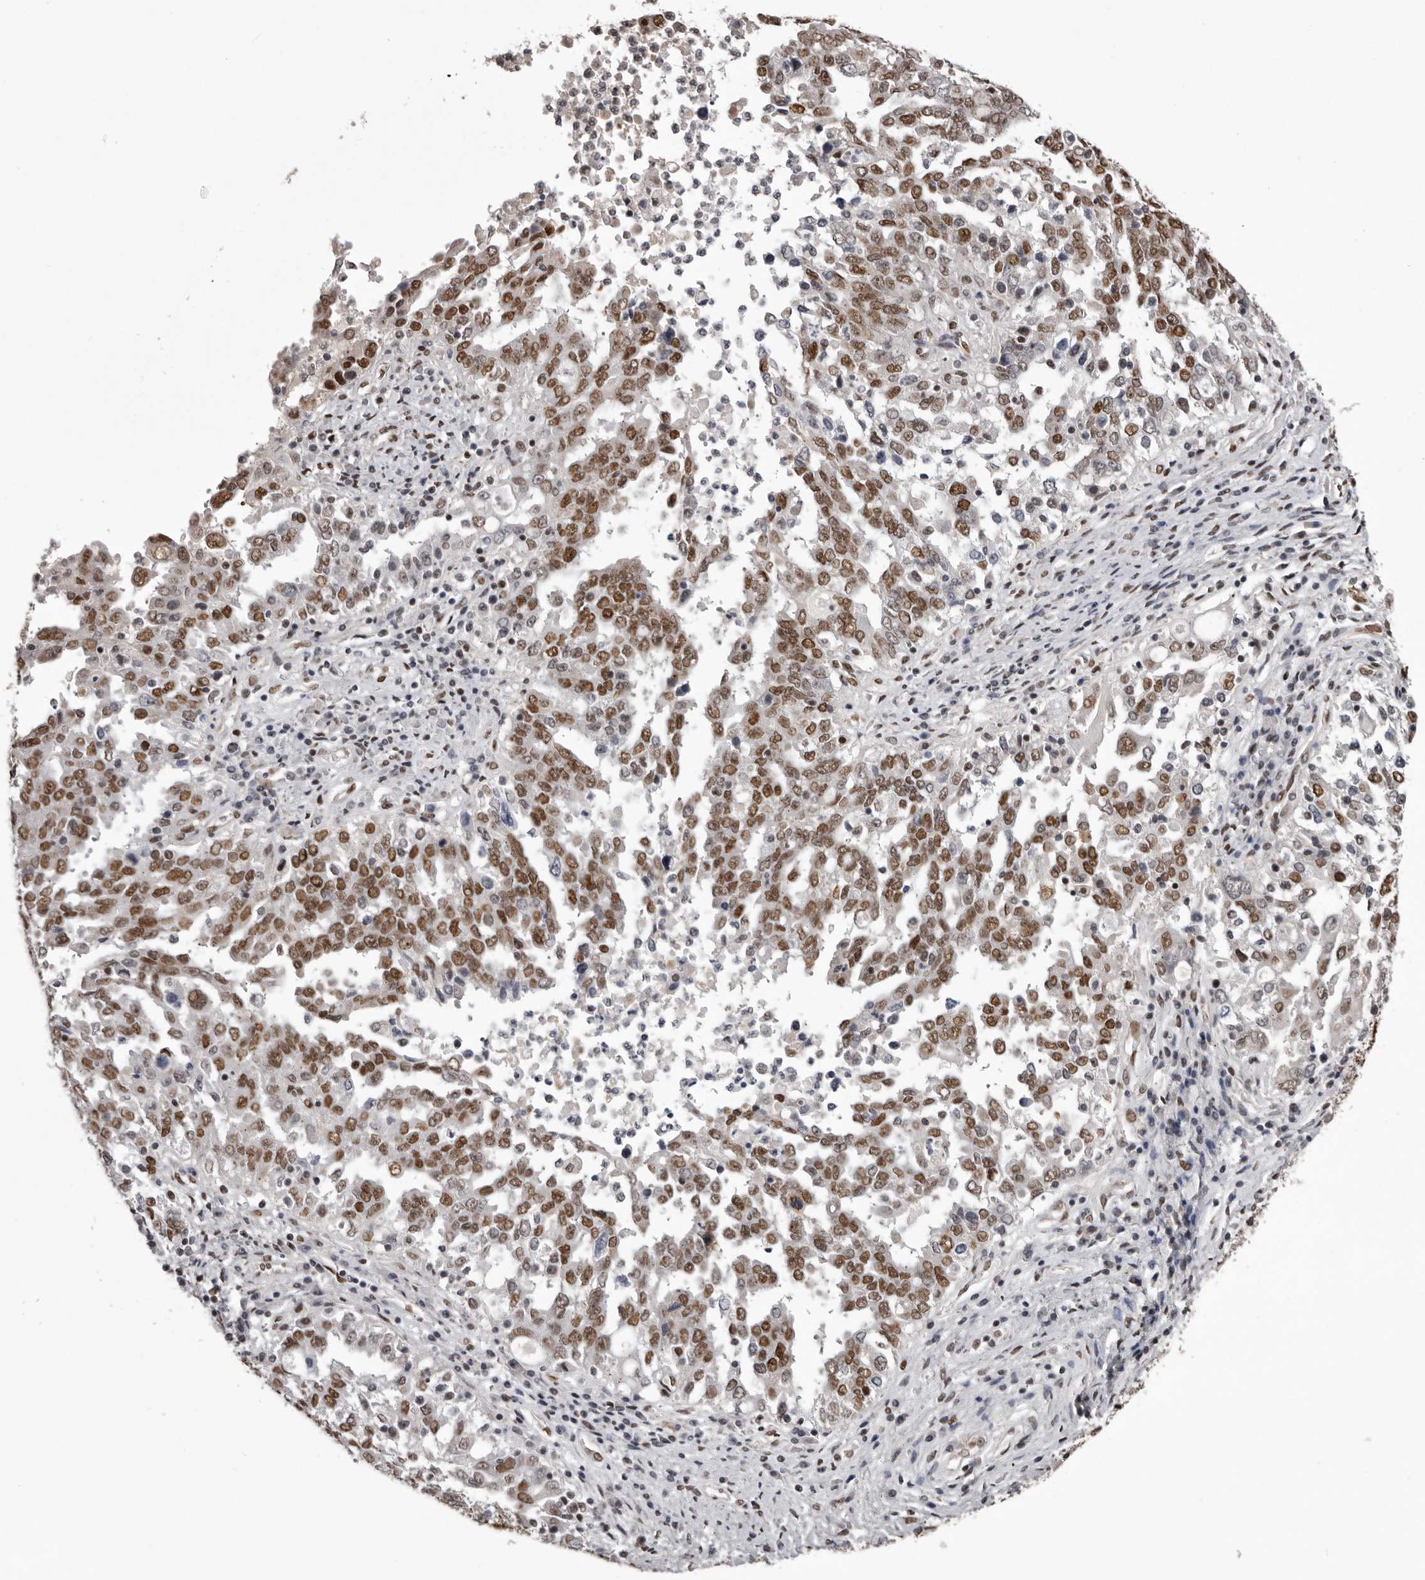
{"staining": {"intensity": "moderate", "quantity": ">75%", "location": "nuclear"}, "tissue": "ovarian cancer", "cell_type": "Tumor cells", "image_type": "cancer", "snomed": [{"axis": "morphology", "description": "Carcinoma, endometroid"}, {"axis": "topography", "description": "Ovary"}], "caption": "The immunohistochemical stain highlights moderate nuclear positivity in tumor cells of ovarian cancer (endometroid carcinoma) tissue. The staining is performed using DAB (3,3'-diaminobenzidine) brown chromogen to label protein expression. The nuclei are counter-stained blue using hematoxylin.", "gene": "NUMA1", "patient": {"sex": "female", "age": 62}}